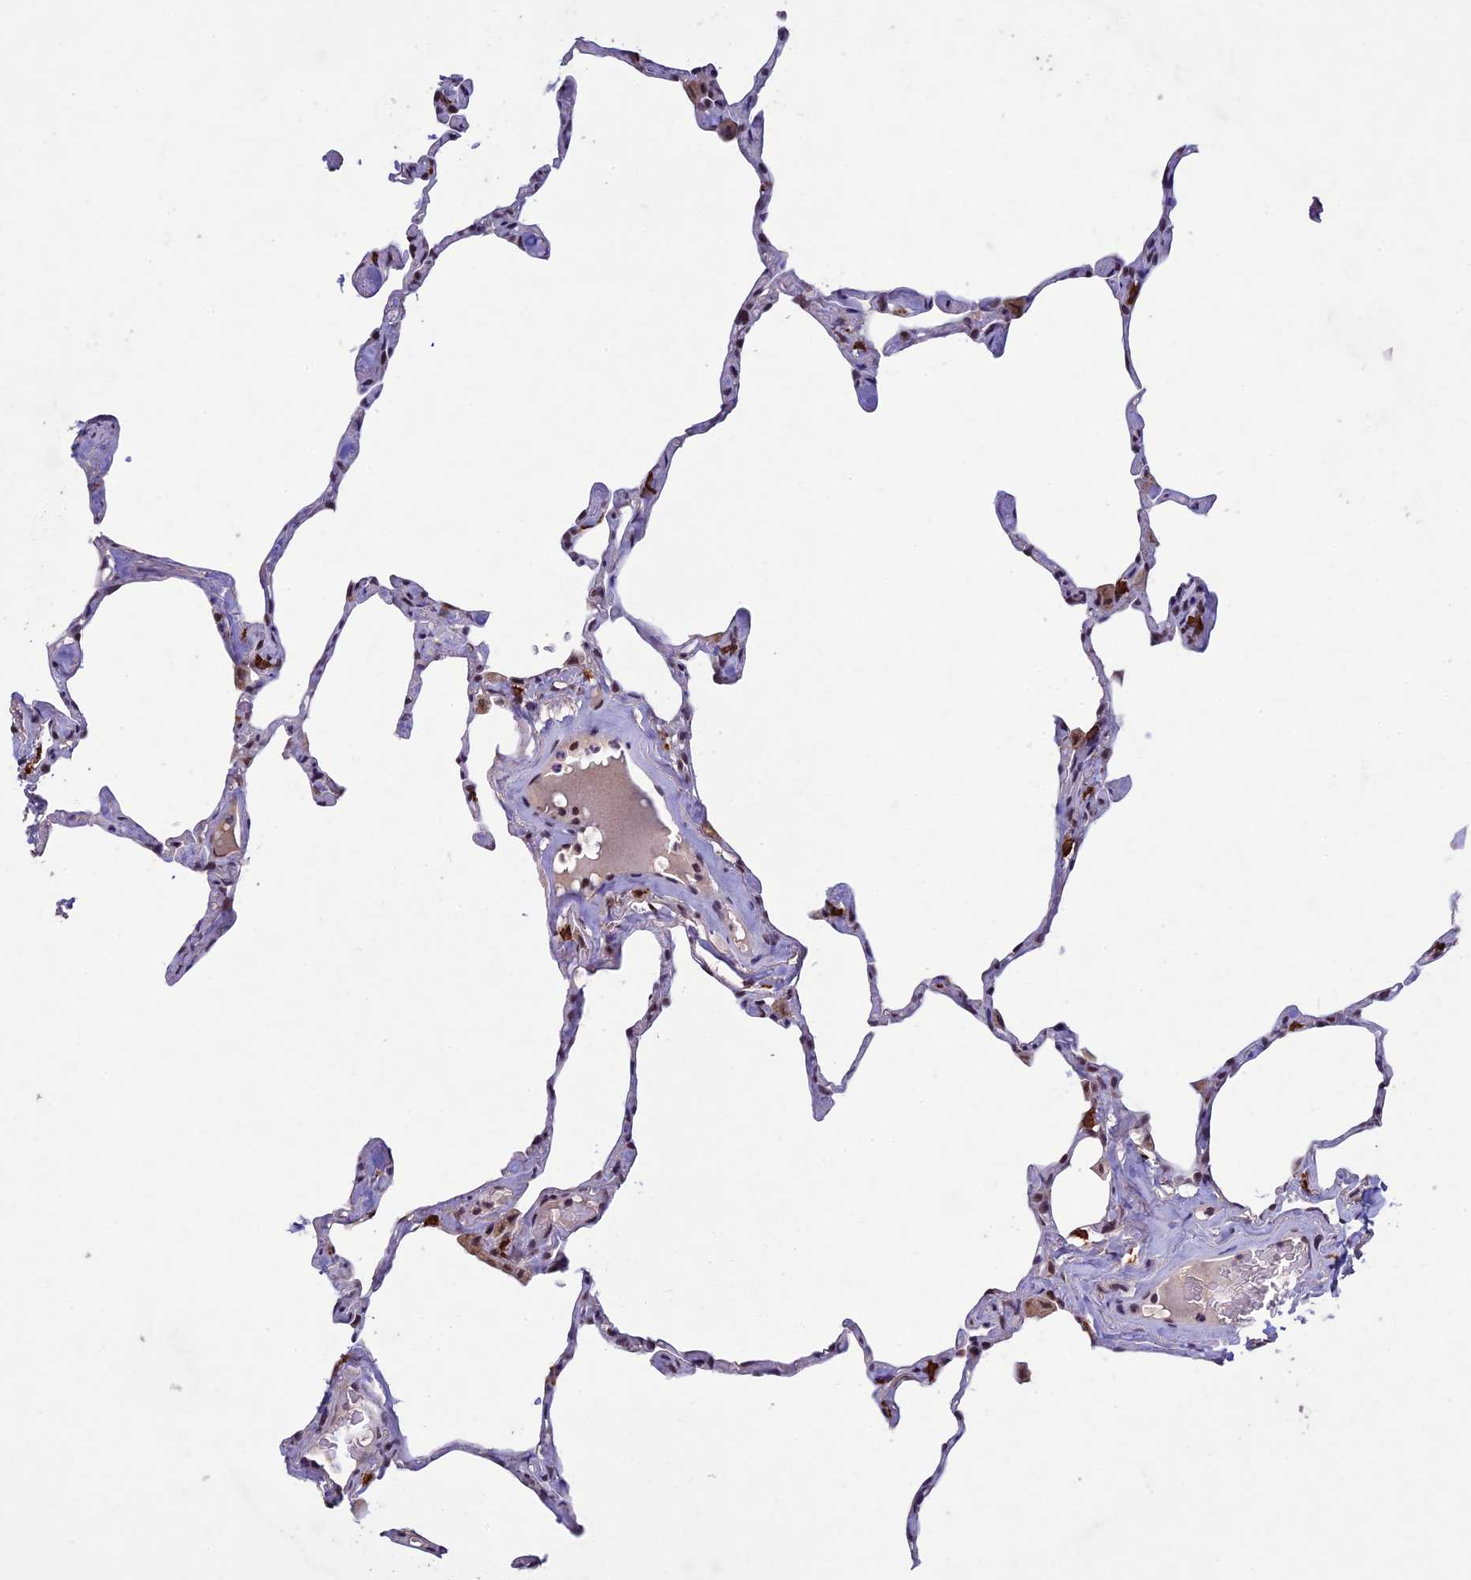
{"staining": {"intensity": "weak", "quantity": "<25%", "location": "cytoplasmic/membranous,nuclear"}, "tissue": "lung", "cell_type": "Alveolar cells", "image_type": "normal", "snomed": [{"axis": "morphology", "description": "Normal tissue, NOS"}, {"axis": "topography", "description": "Lung"}], "caption": "A high-resolution micrograph shows IHC staining of benign lung, which reveals no significant positivity in alveolar cells.", "gene": "RNF40", "patient": {"sex": "male", "age": 65}}